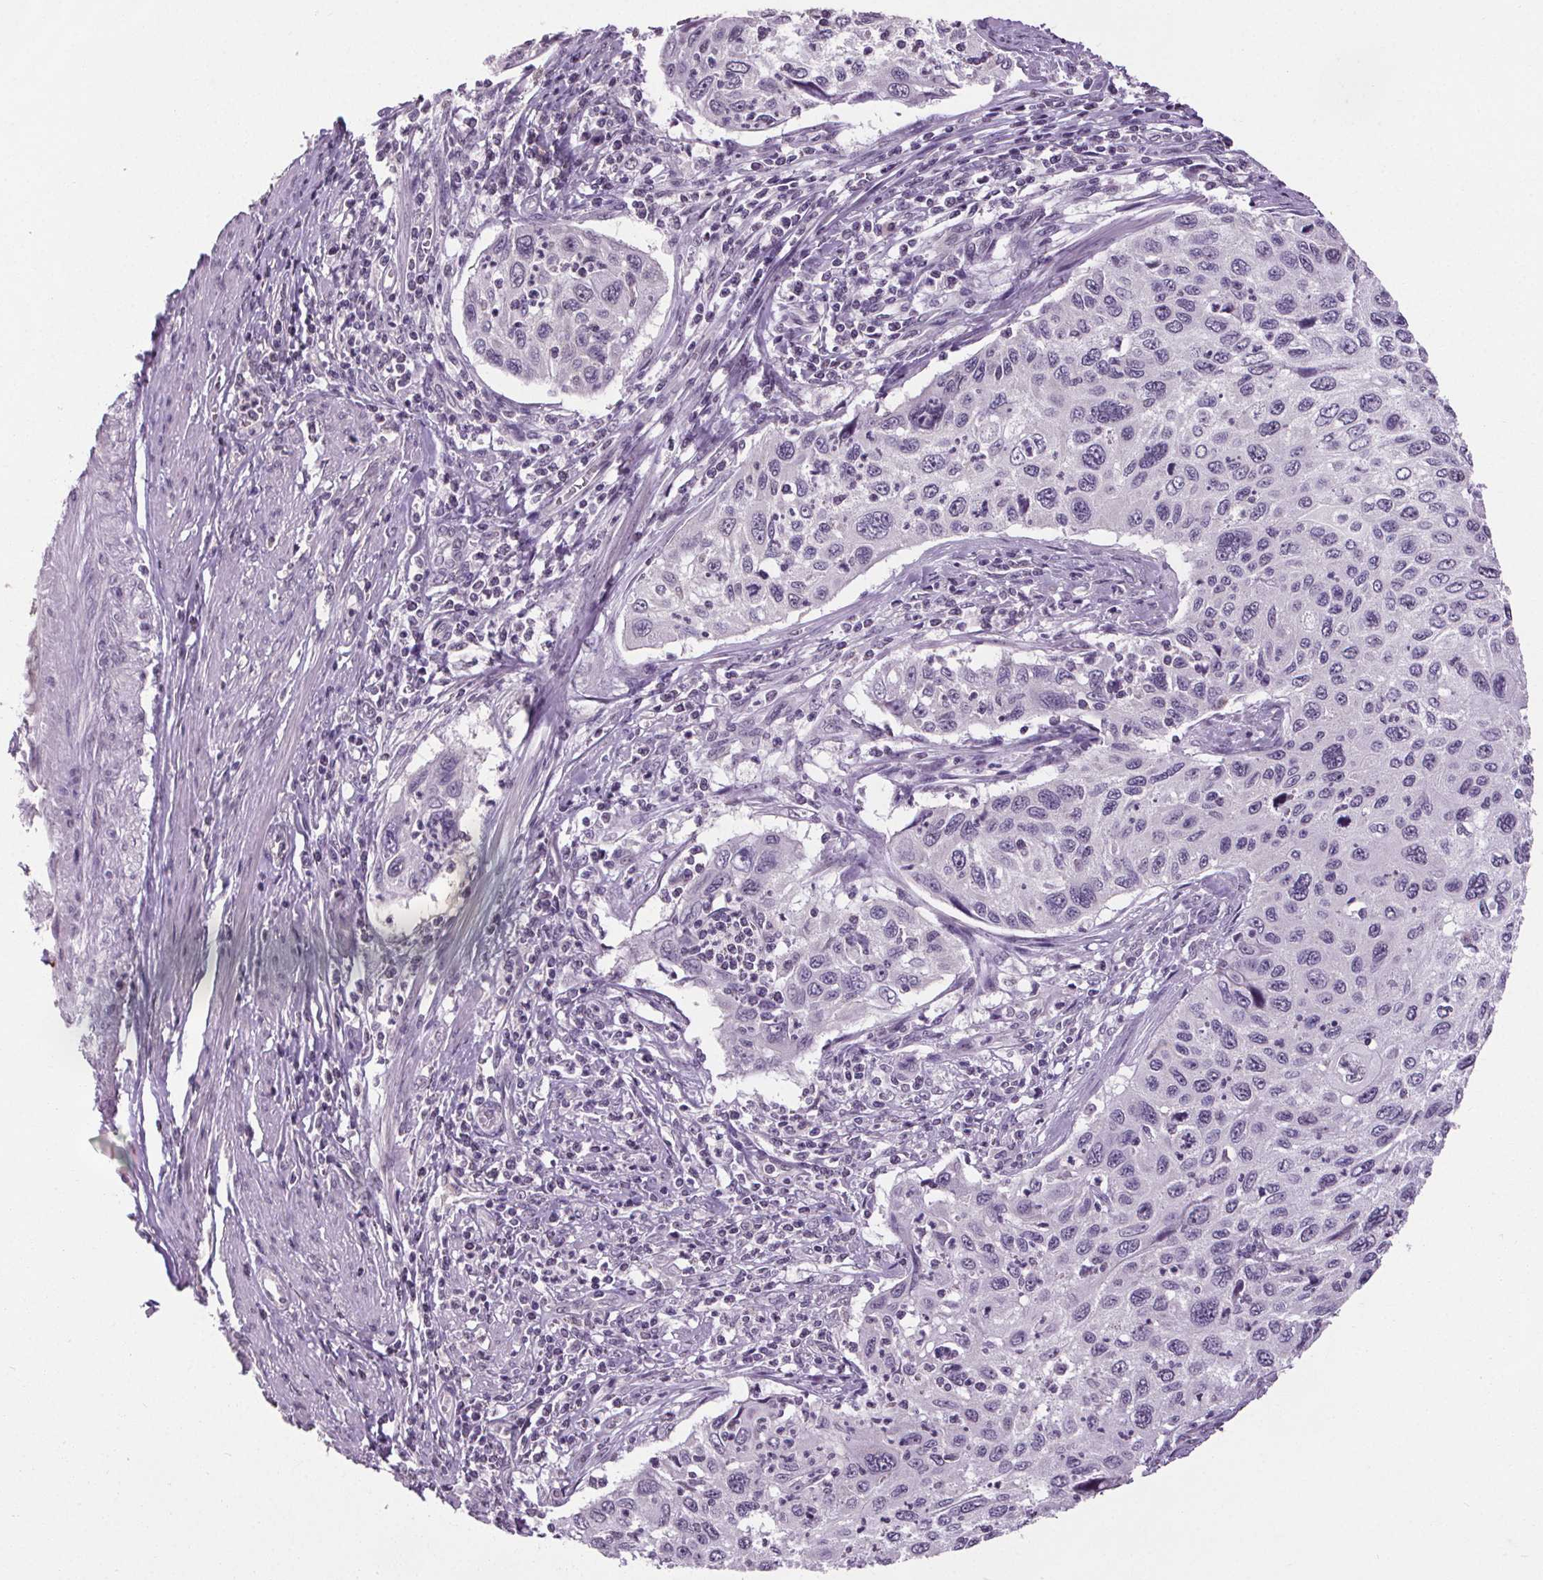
{"staining": {"intensity": "negative", "quantity": "none", "location": "none"}, "tissue": "cervical cancer", "cell_type": "Tumor cells", "image_type": "cancer", "snomed": [{"axis": "morphology", "description": "Squamous cell carcinoma, NOS"}, {"axis": "topography", "description": "Cervix"}], "caption": "Micrograph shows no significant protein staining in tumor cells of cervical cancer. (DAB (3,3'-diaminobenzidine) IHC, high magnification).", "gene": "SLC2A9", "patient": {"sex": "female", "age": 70}}